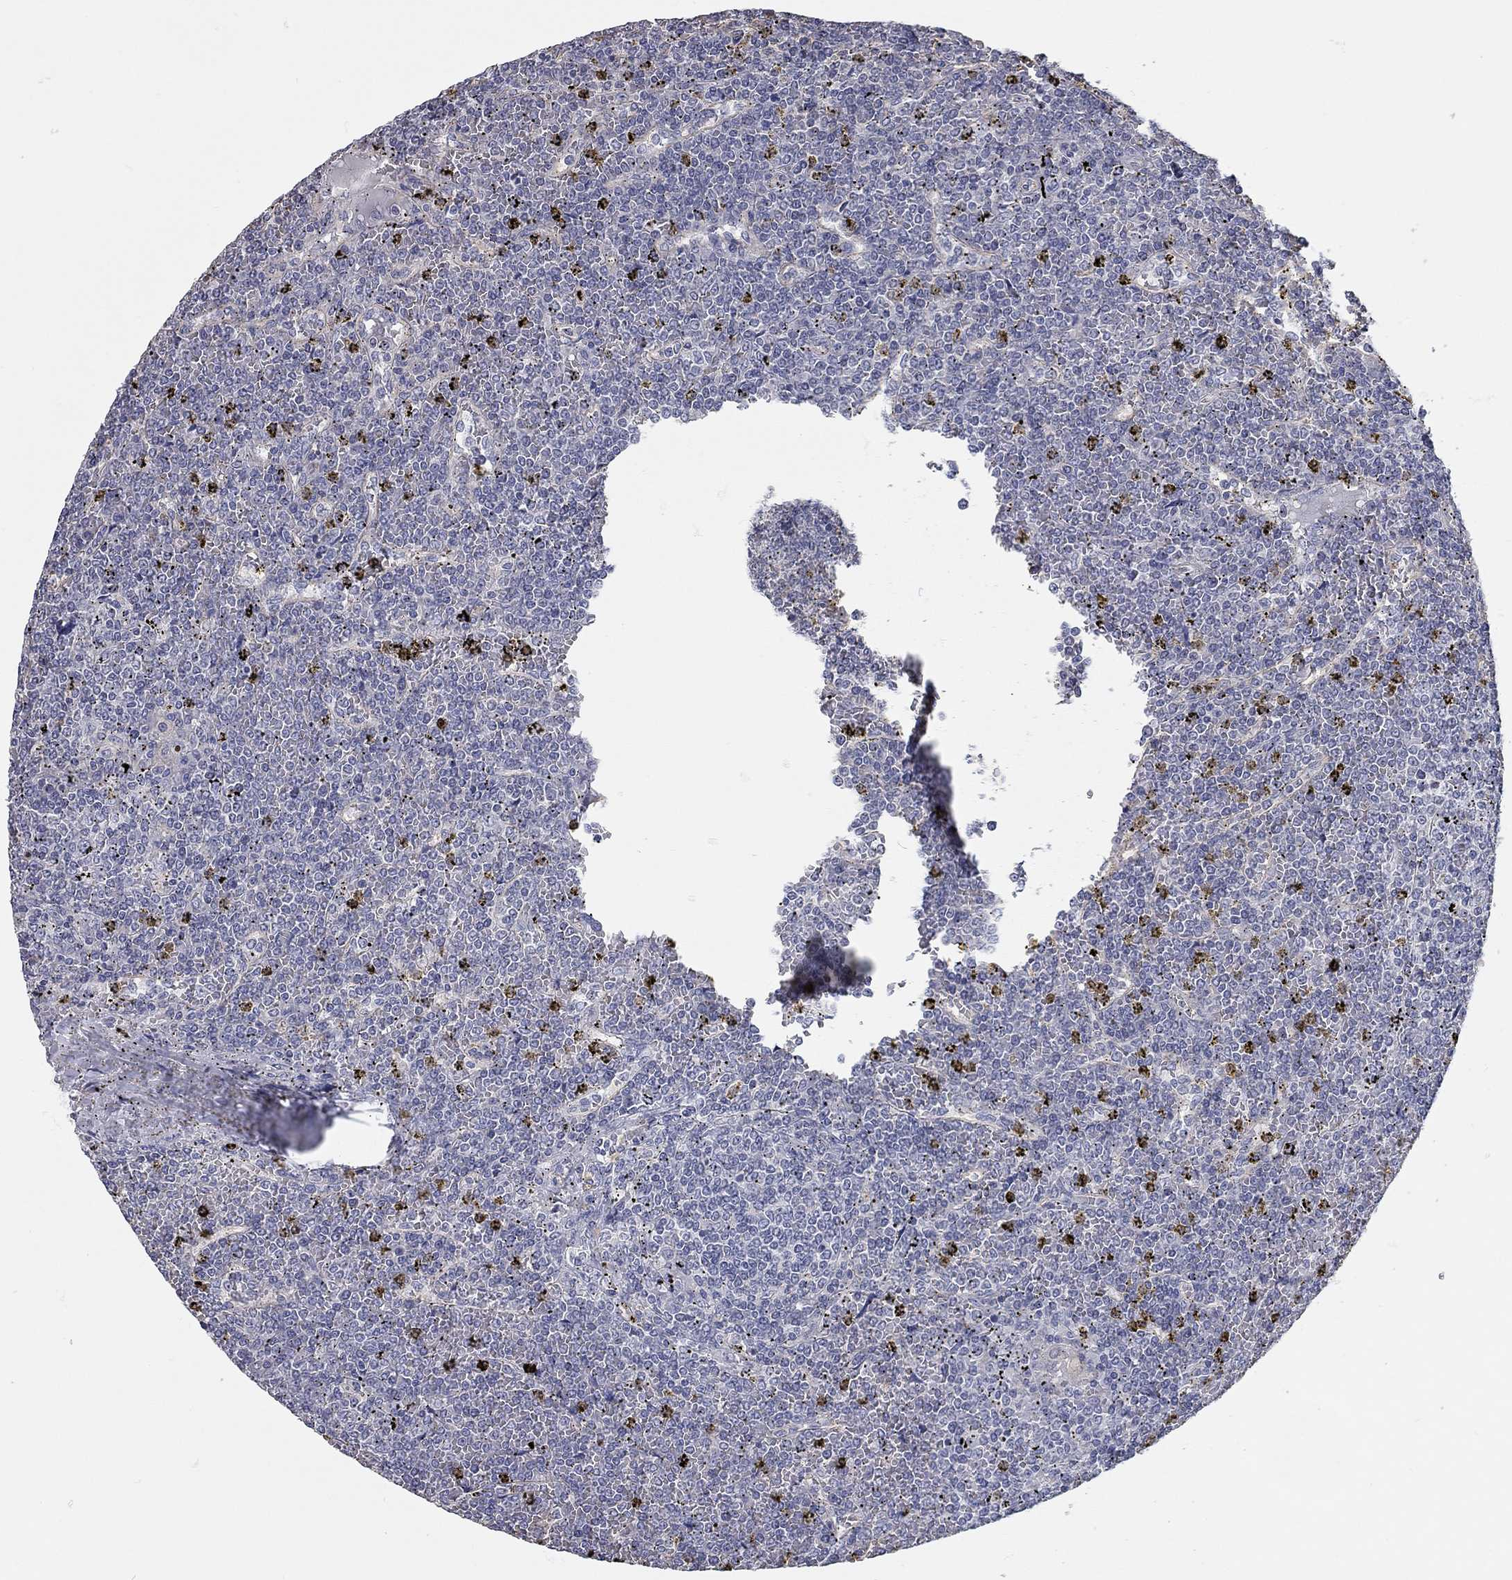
{"staining": {"intensity": "negative", "quantity": "none", "location": "none"}, "tissue": "lymphoma", "cell_type": "Tumor cells", "image_type": "cancer", "snomed": [{"axis": "morphology", "description": "Malignant lymphoma, non-Hodgkin's type, Low grade"}, {"axis": "topography", "description": "Spleen"}], "caption": "Protein analysis of lymphoma reveals no significant expression in tumor cells.", "gene": "C10orf90", "patient": {"sex": "female", "age": 19}}